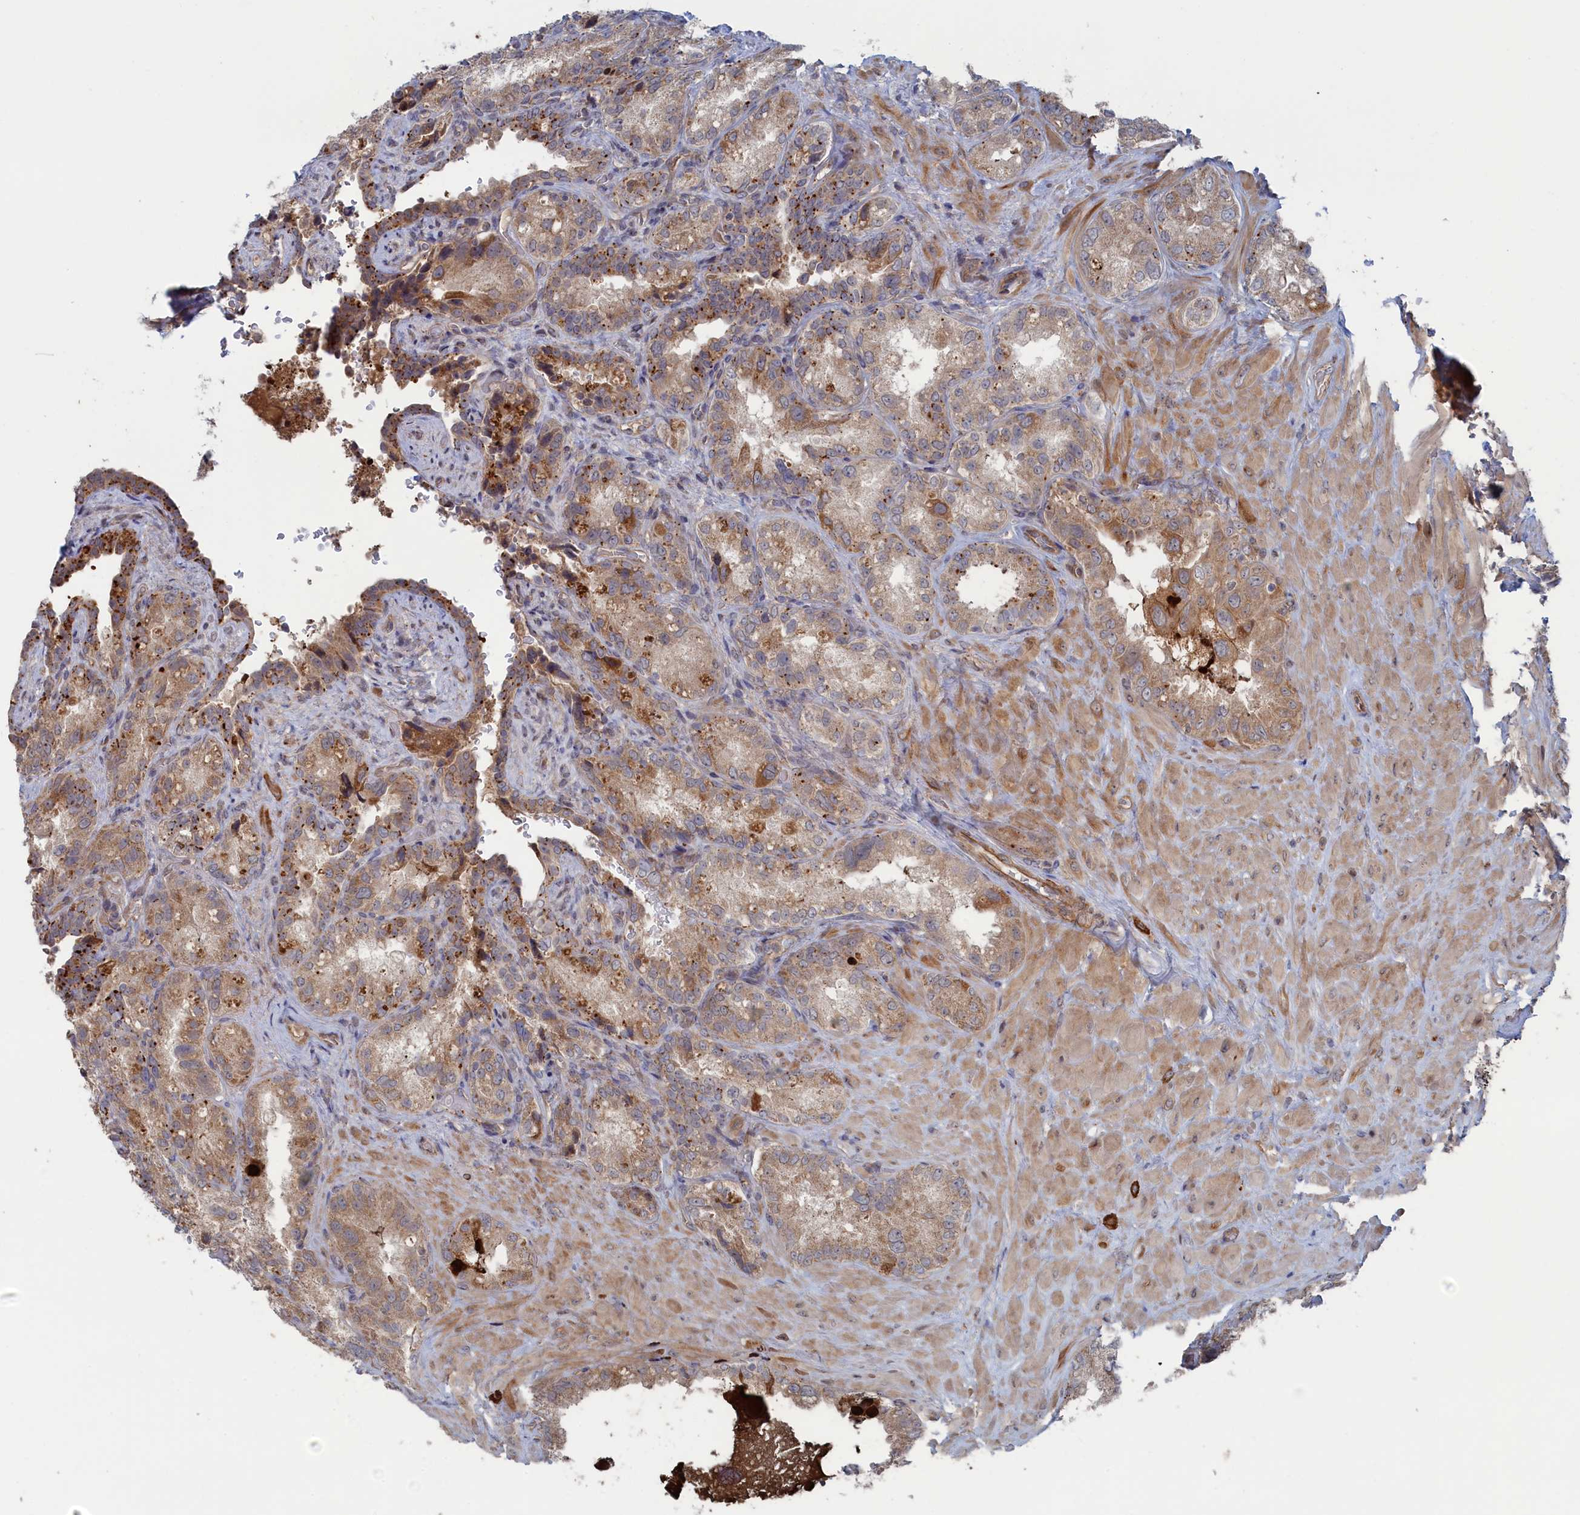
{"staining": {"intensity": "weak", "quantity": "25%-75%", "location": "cytoplasmic/membranous"}, "tissue": "seminal vesicle", "cell_type": "Glandular cells", "image_type": "normal", "snomed": [{"axis": "morphology", "description": "Normal tissue, NOS"}, {"axis": "topography", "description": "Seminal veicle"}, {"axis": "topography", "description": "Peripheral nerve tissue"}], "caption": "Immunohistochemistry (IHC) photomicrograph of unremarkable seminal vesicle: seminal vesicle stained using immunohistochemistry (IHC) demonstrates low levels of weak protein expression localized specifically in the cytoplasmic/membranous of glandular cells, appearing as a cytoplasmic/membranous brown color.", "gene": "FILIP1L", "patient": {"sex": "male", "age": 67}}